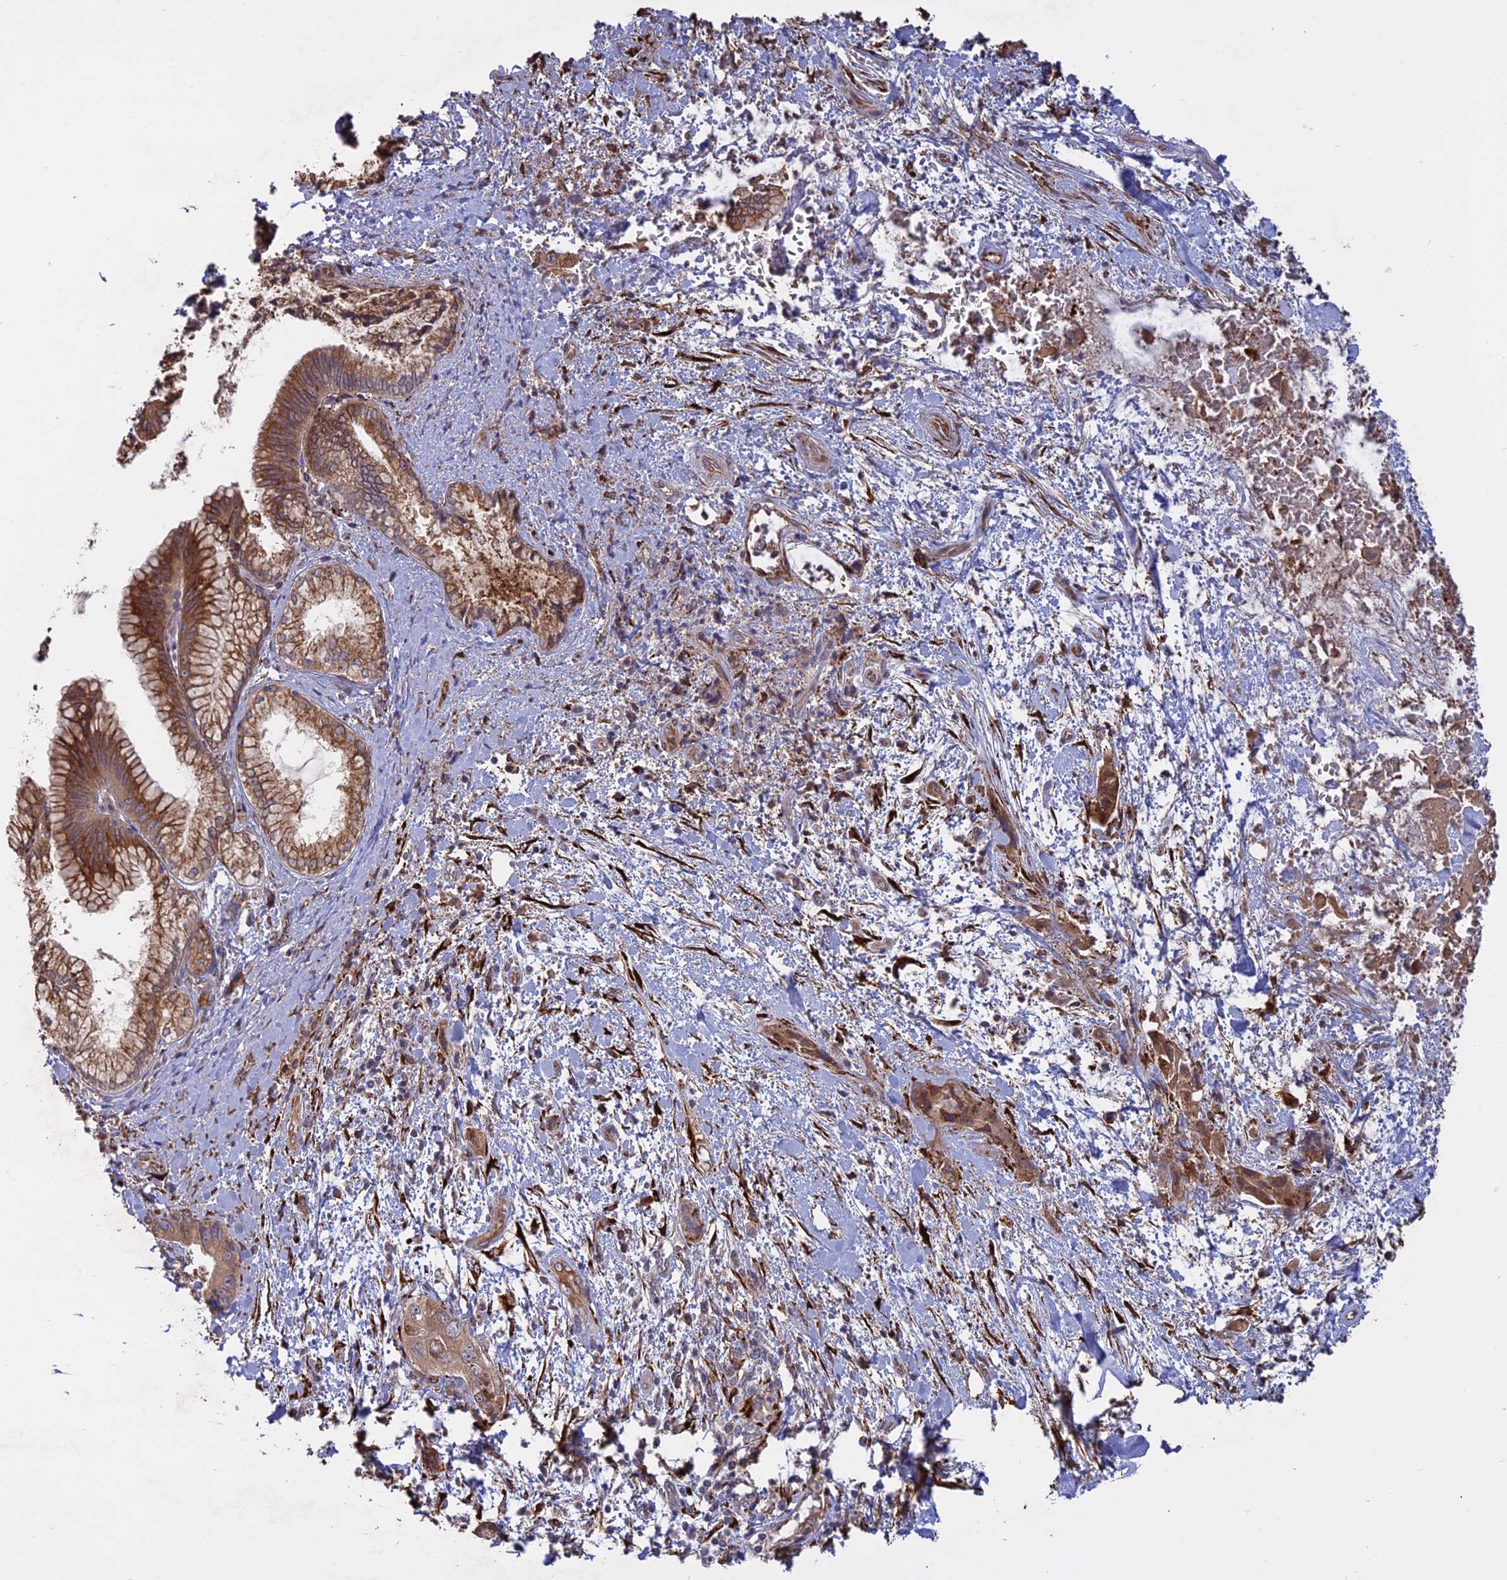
{"staining": {"intensity": "moderate", "quantity": ">75%", "location": "cytoplasmic/membranous"}, "tissue": "pancreatic cancer", "cell_type": "Tumor cells", "image_type": "cancer", "snomed": [{"axis": "morphology", "description": "Adenocarcinoma, NOS"}, {"axis": "topography", "description": "Pancreas"}], "caption": "An image of human pancreatic adenocarcinoma stained for a protein exhibits moderate cytoplasmic/membranous brown staining in tumor cells.", "gene": "PPIC", "patient": {"sex": "female", "age": 78}}